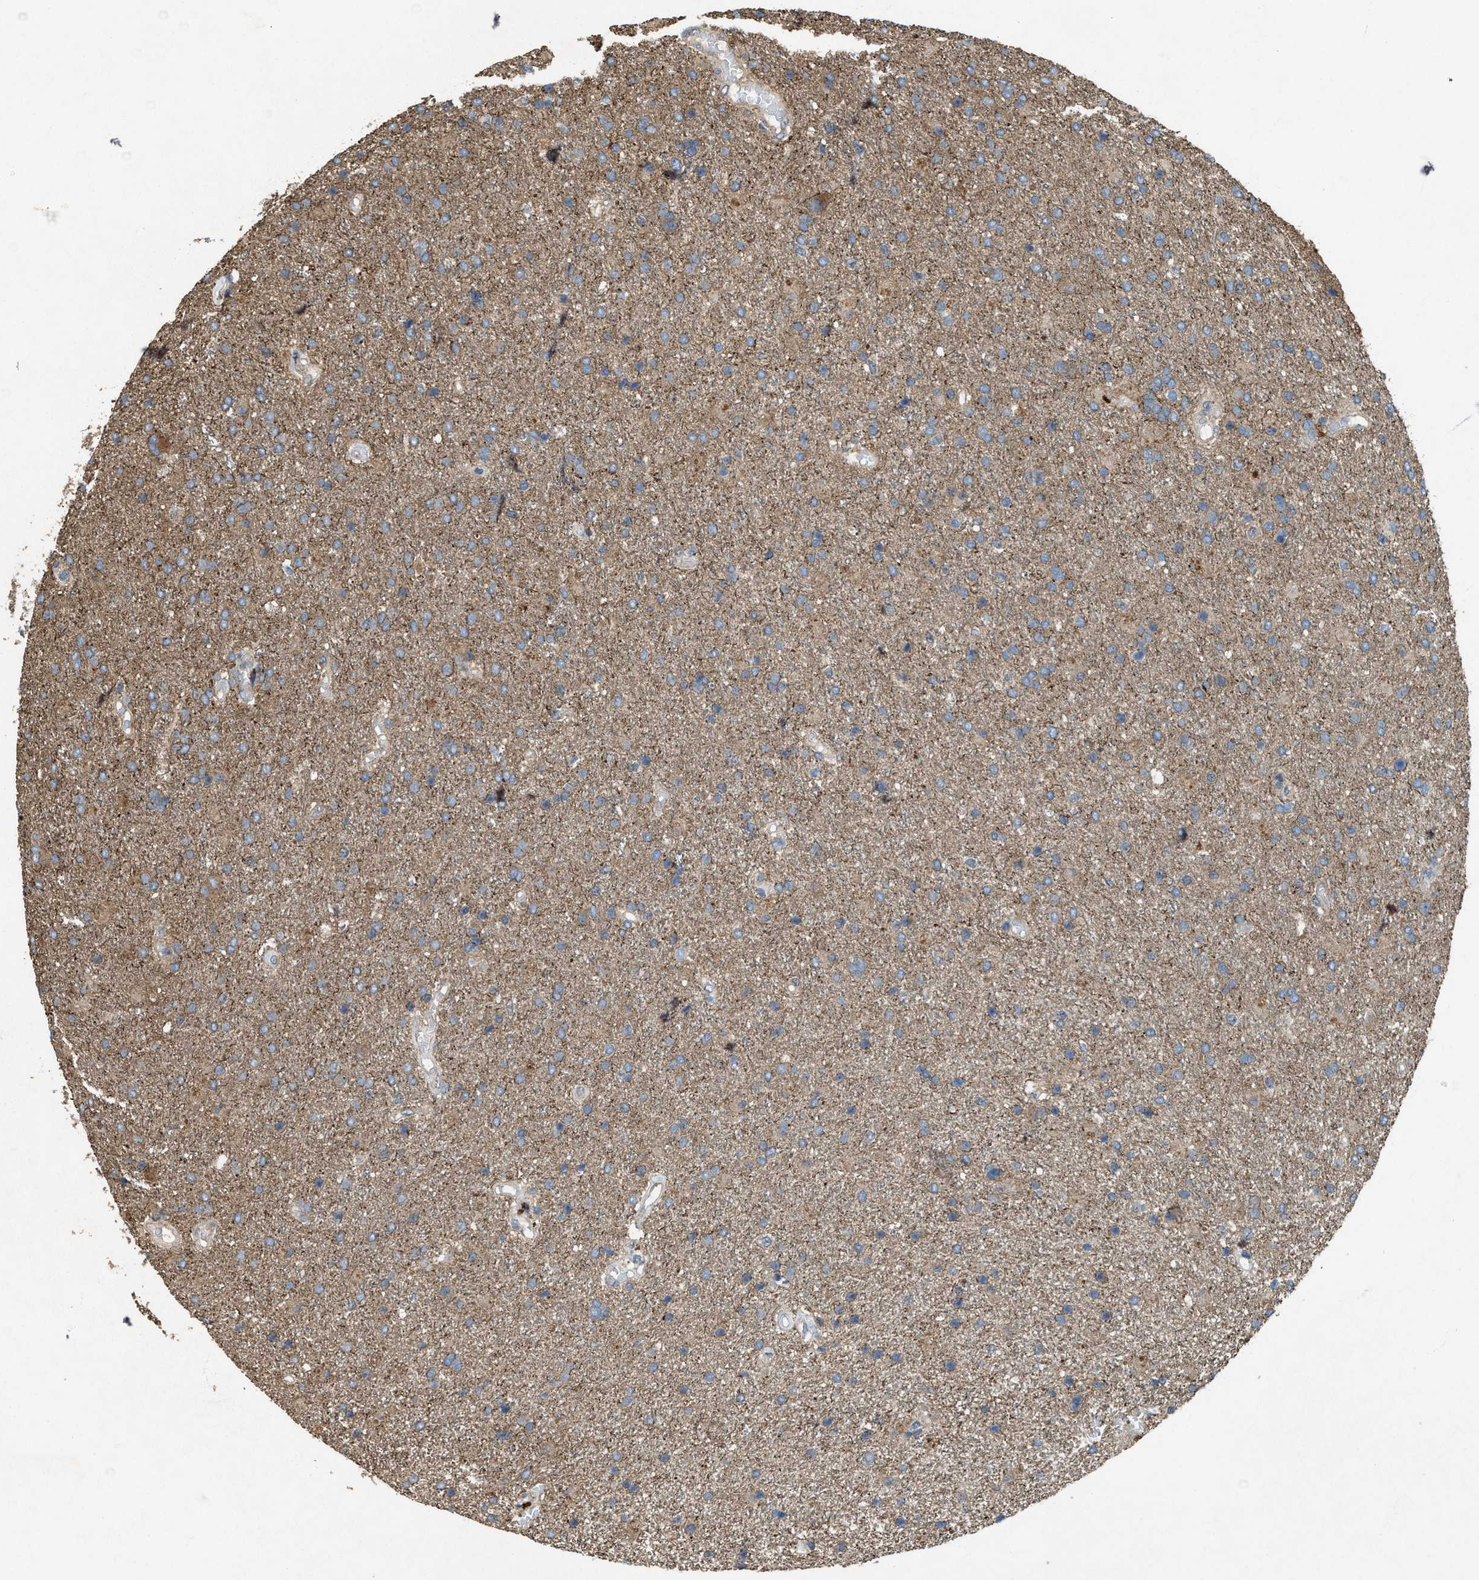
{"staining": {"intensity": "weak", "quantity": ">75%", "location": "cytoplasmic/membranous"}, "tissue": "glioma", "cell_type": "Tumor cells", "image_type": "cancer", "snomed": [{"axis": "morphology", "description": "Glioma, malignant, High grade"}, {"axis": "topography", "description": "Brain"}], "caption": "Protein expression analysis of human high-grade glioma (malignant) reveals weak cytoplasmic/membranous positivity in about >75% of tumor cells.", "gene": "PDP2", "patient": {"sex": "male", "age": 72}}